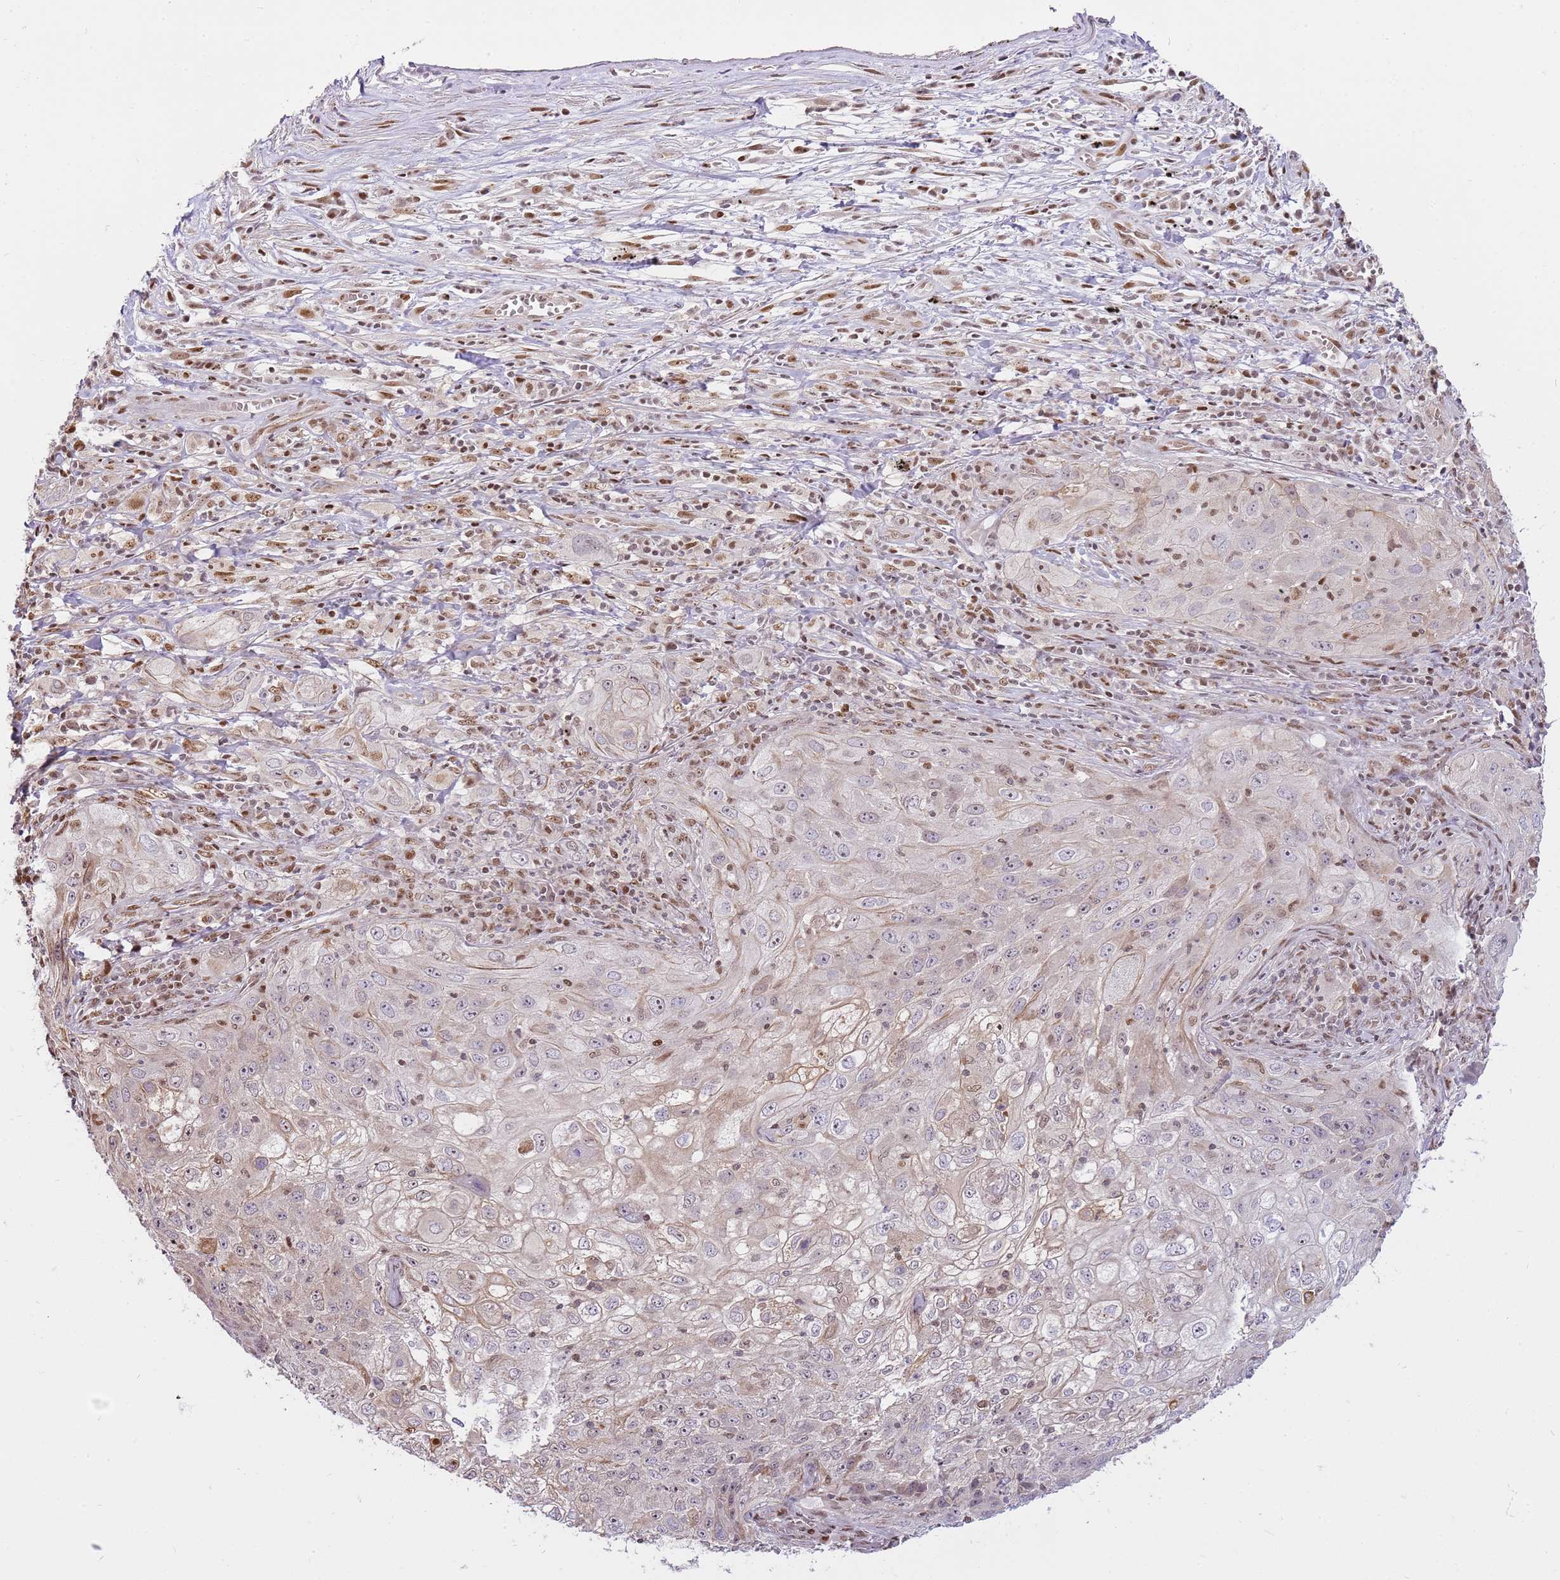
{"staining": {"intensity": "weak", "quantity": "25%-75%", "location": "cytoplasmic/membranous,nuclear"}, "tissue": "lung cancer", "cell_type": "Tumor cells", "image_type": "cancer", "snomed": [{"axis": "morphology", "description": "Squamous cell carcinoma, NOS"}, {"axis": "topography", "description": "Lung"}], "caption": "This histopathology image exhibits immunohistochemistry (IHC) staining of human lung squamous cell carcinoma, with low weak cytoplasmic/membranous and nuclear staining in approximately 25%-75% of tumor cells.", "gene": "RFK", "patient": {"sex": "female", "age": 69}}